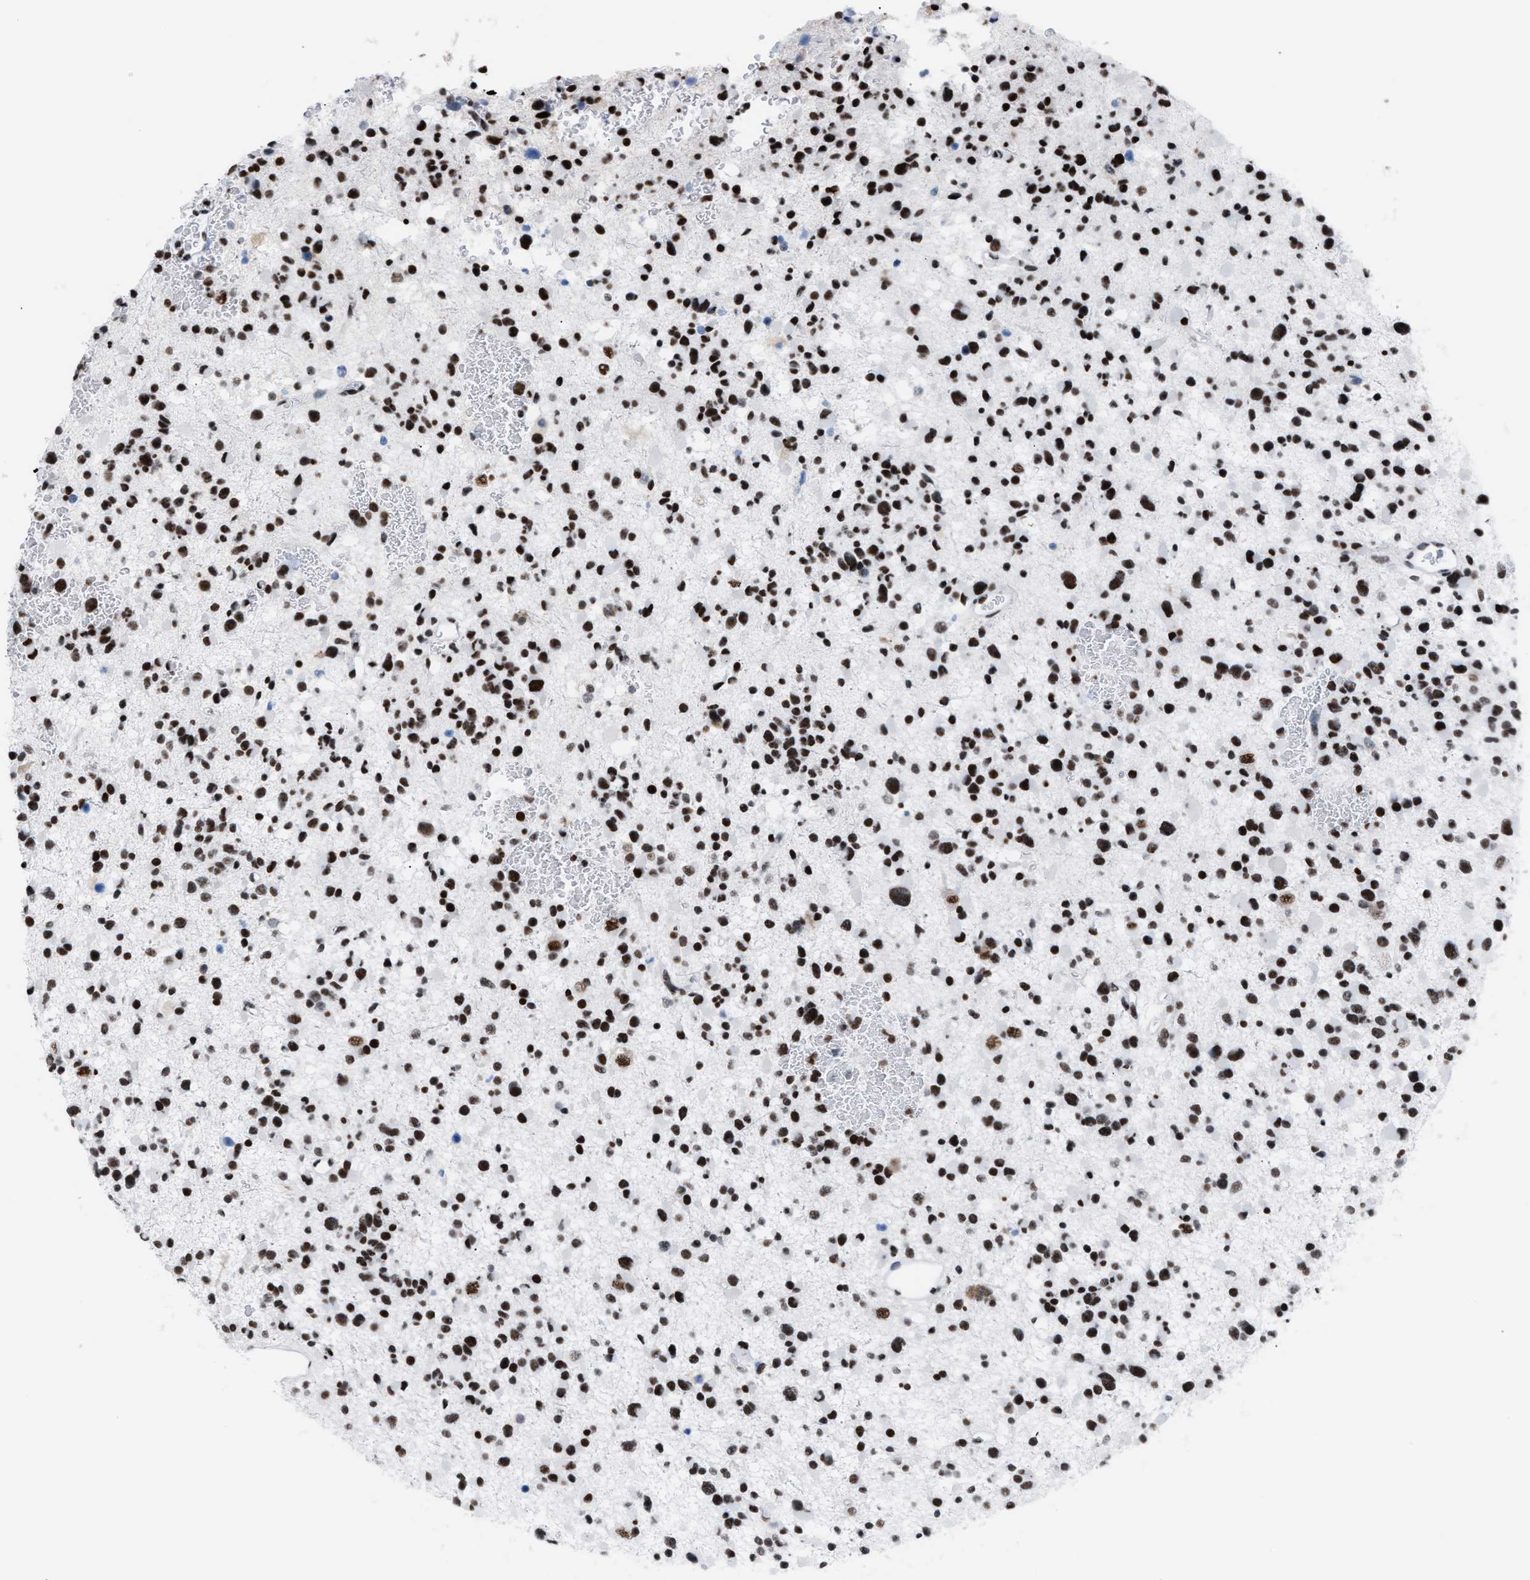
{"staining": {"intensity": "strong", "quantity": ">75%", "location": "nuclear"}, "tissue": "glioma", "cell_type": "Tumor cells", "image_type": "cancer", "snomed": [{"axis": "morphology", "description": "Glioma, malignant, Low grade"}, {"axis": "topography", "description": "Brain"}], "caption": "Strong nuclear protein staining is present in about >75% of tumor cells in malignant low-grade glioma.", "gene": "CCAR2", "patient": {"sex": "female", "age": 22}}